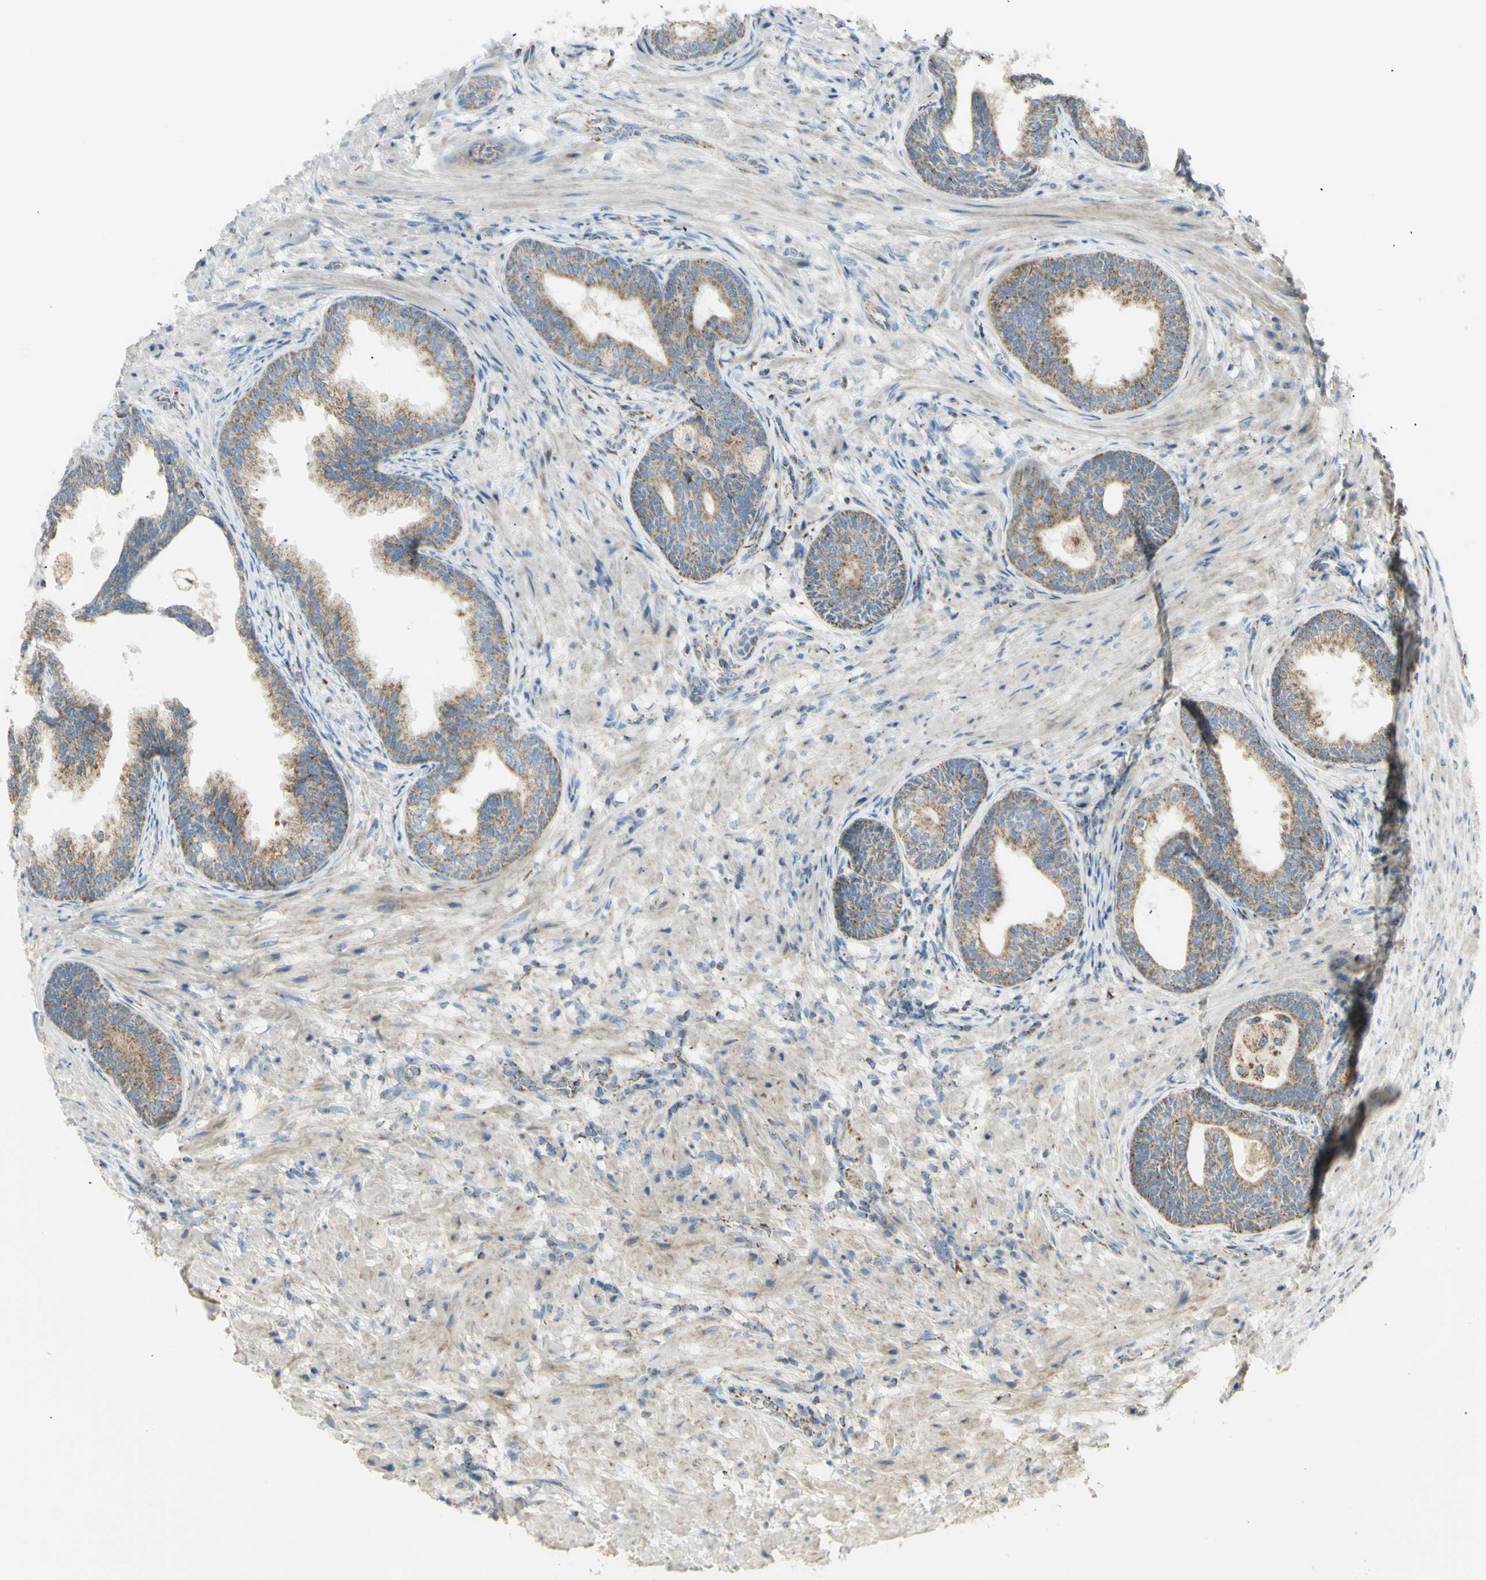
{"staining": {"intensity": "weak", "quantity": ">75%", "location": "cytoplasmic/membranous"}, "tissue": "prostate", "cell_type": "Glandular cells", "image_type": "normal", "snomed": [{"axis": "morphology", "description": "Normal tissue, NOS"}, {"axis": "topography", "description": "Prostate"}], "caption": "Immunohistochemical staining of benign human prostate displays weak cytoplasmic/membranous protein positivity in about >75% of glandular cells.", "gene": "LETM1", "patient": {"sex": "male", "age": 76}}